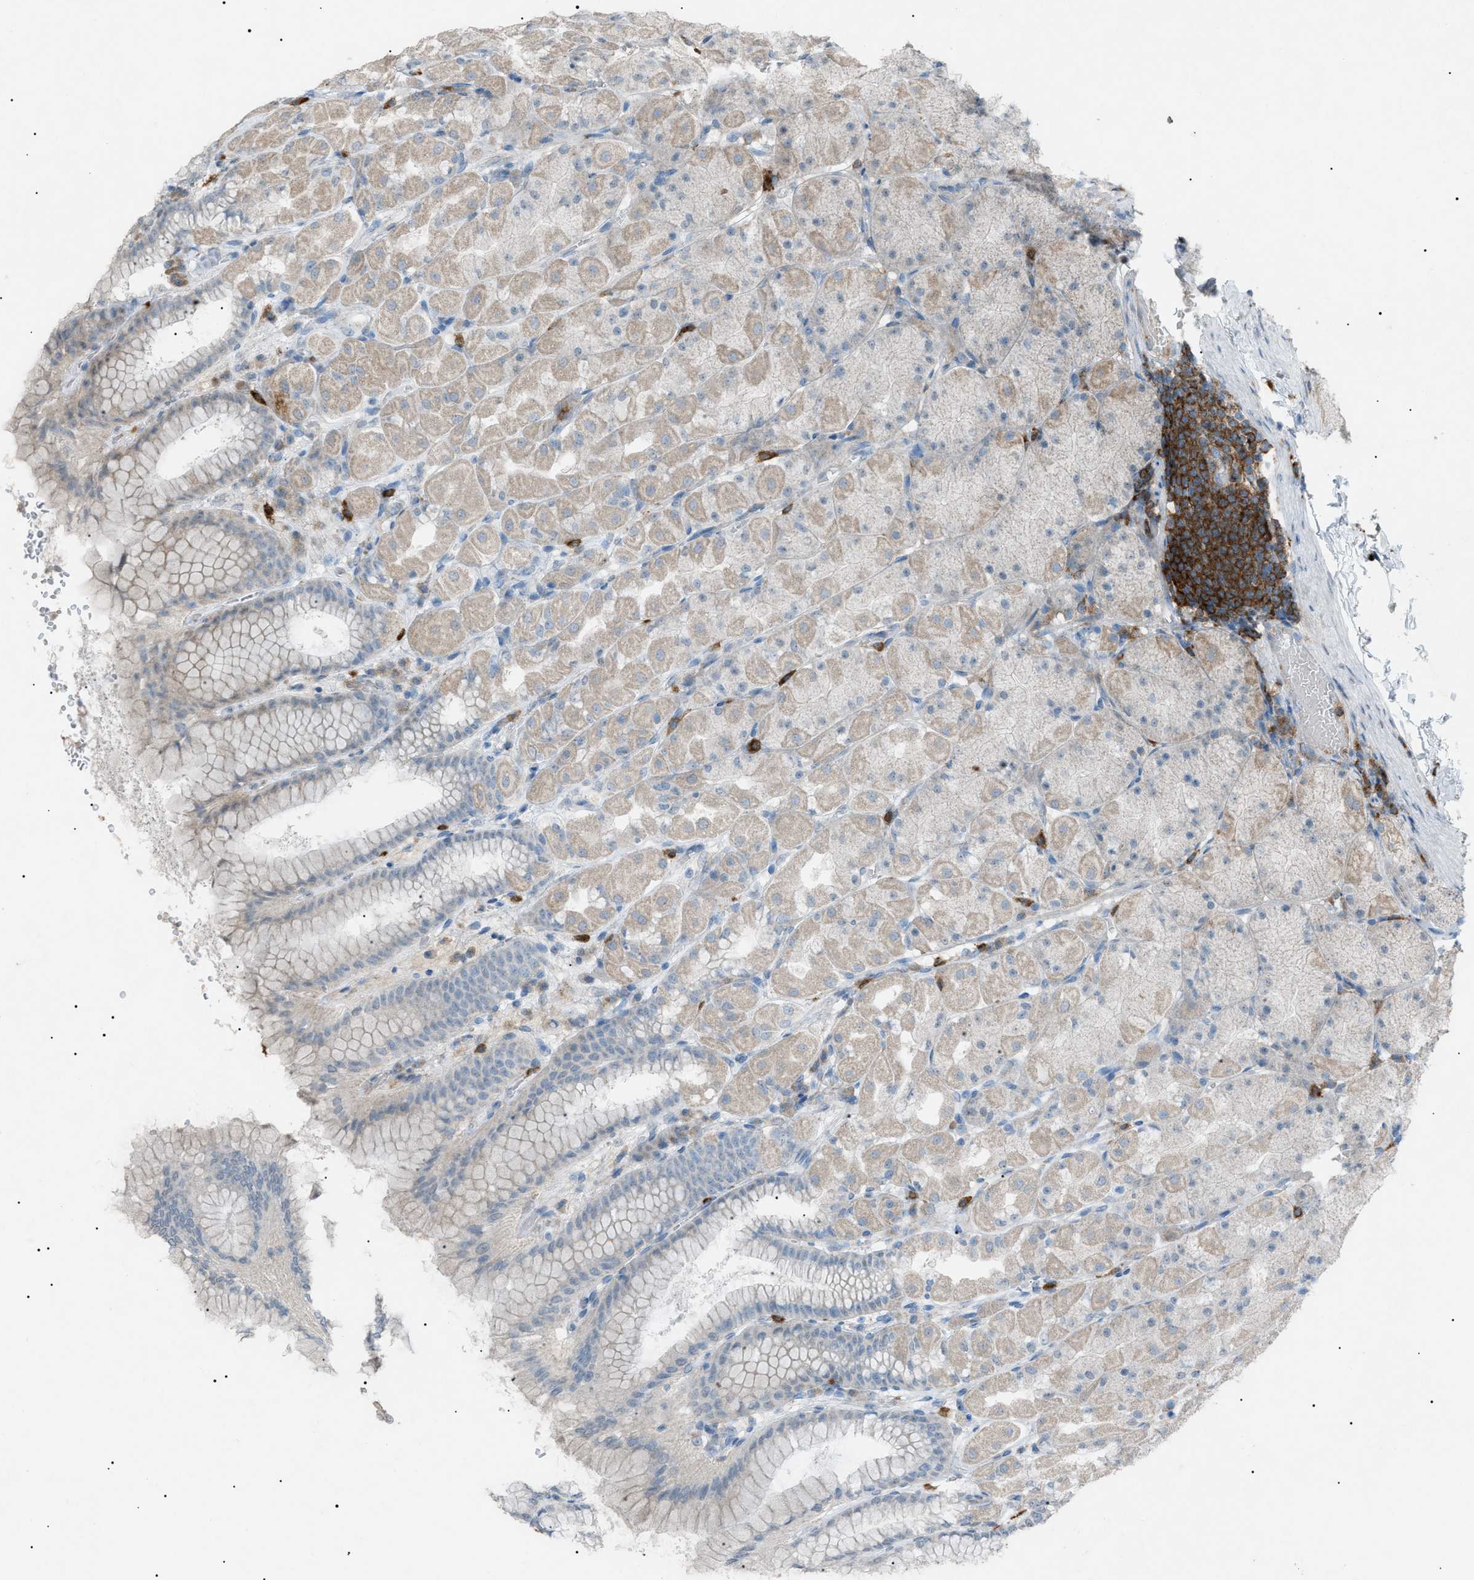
{"staining": {"intensity": "weak", "quantity": "<25%", "location": "cytoplasmic/membranous"}, "tissue": "stomach", "cell_type": "Glandular cells", "image_type": "normal", "snomed": [{"axis": "morphology", "description": "Normal tissue, NOS"}, {"axis": "topography", "description": "Stomach, upper"}], "caption": "Histopathology image shows no significant protein positivity in glandular cells of benign stomach. (DAB (3,3'-diaminobenzidine) IHC, high magnification).", "gene": "BTK", "patient": {"sex": "female", "age": 56}}